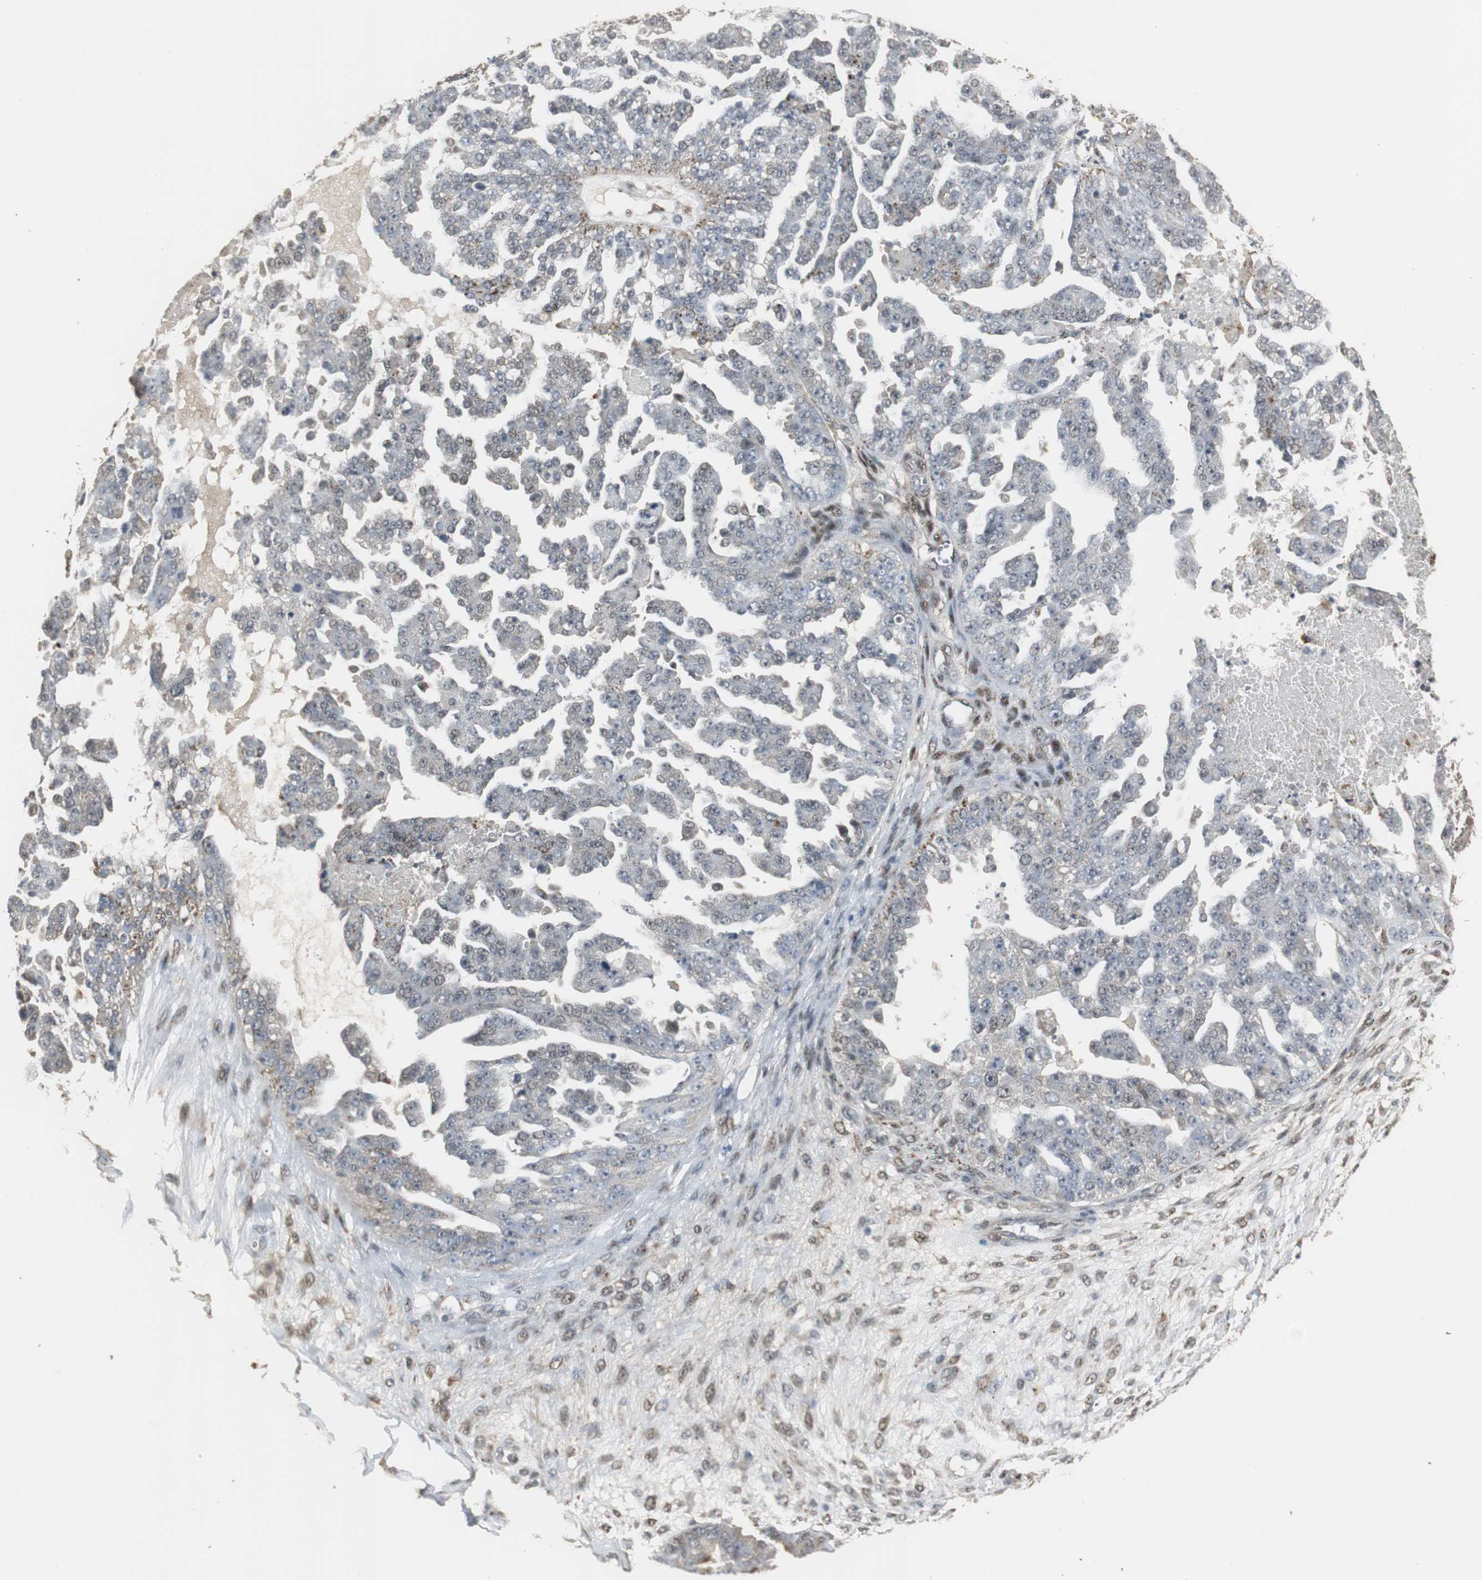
{"staining": {"intensity": "moderate", "quantity": "<25%", "location": "cytoplasmic/membranous"}, "tissue": "ovarian cancer", "cell_type": "Tumor cells", "image_type": "cancer", "snomed": [{"axis": "morphology", "description": "Carcinoma, NOS"}, {"axis": "topography", "description": "Soft tissue"}, {"axis": "topography", "description": "Ovary"}], "caption": "Approximately <25% of tumor cells in human ovarian carcinoma demonstrate moderate cytoplasmic/membranous protein positivity as visualized by brown immunohistochemical staining.", "gene": "PLIN3", "patient": {"sex": "female", "age": 54}}